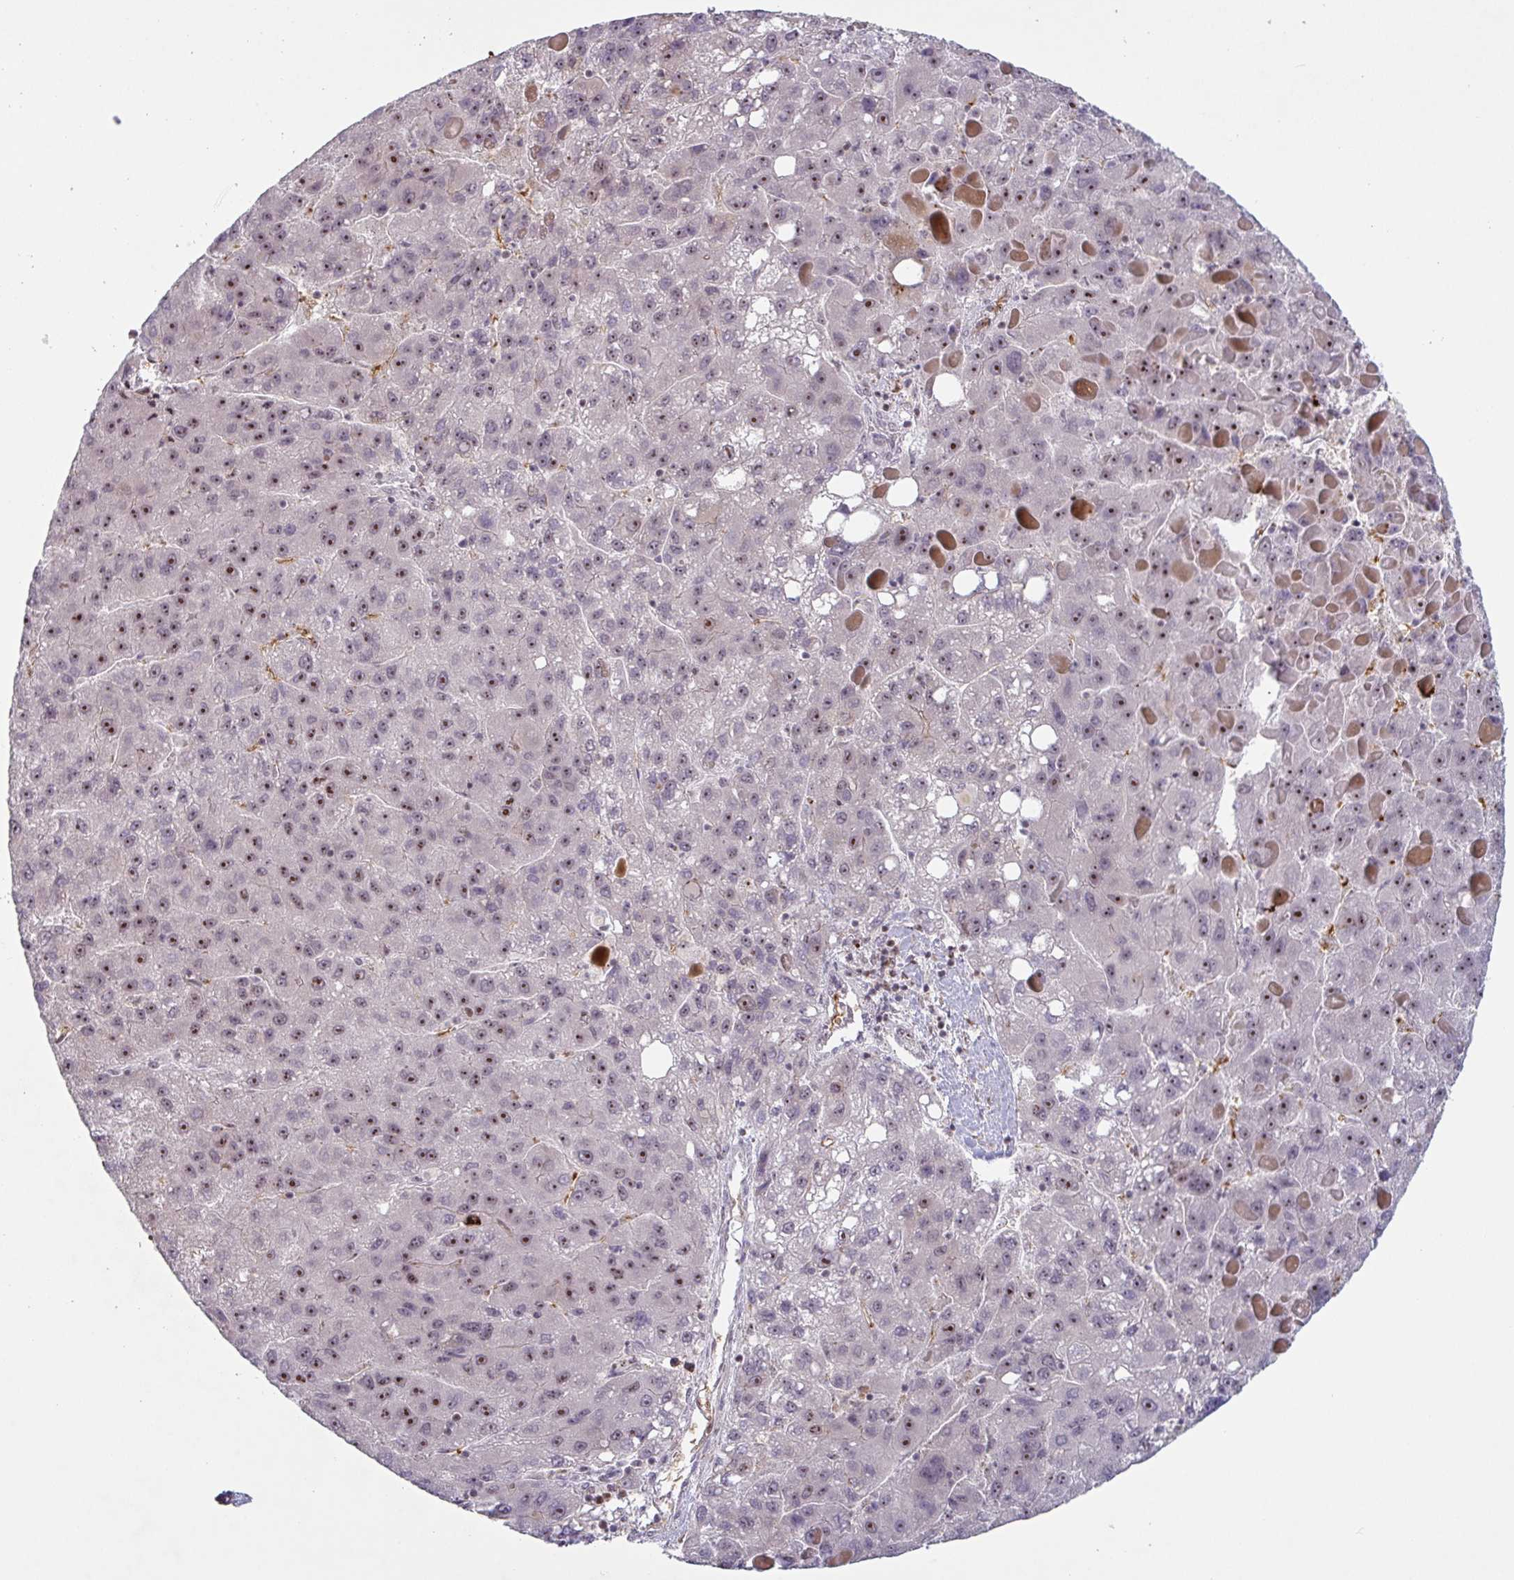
{"staining": {"intensity": "moderate", "quantity": "25%-75%", "location": "nuclear"}, "tissue": "liver cancer", "cell_type": "Tumor cells", "image_type": "cancer", "snomed": [{"axis": "morphology", "description": "Carcinoma, Hepatocellular, NOS"}, {"axis": "topography", "description": "Liver"}], "caption": "Immunohistochemistry (IHC) image of hepatocellular carcinoma (liver) stained for a protein (brown), which shows medium levels of moderate nuclear staining in about 25%-75% of tumor cells.", "gene": "NLRP13", "patient": {"sex": "female", "age": 82}}